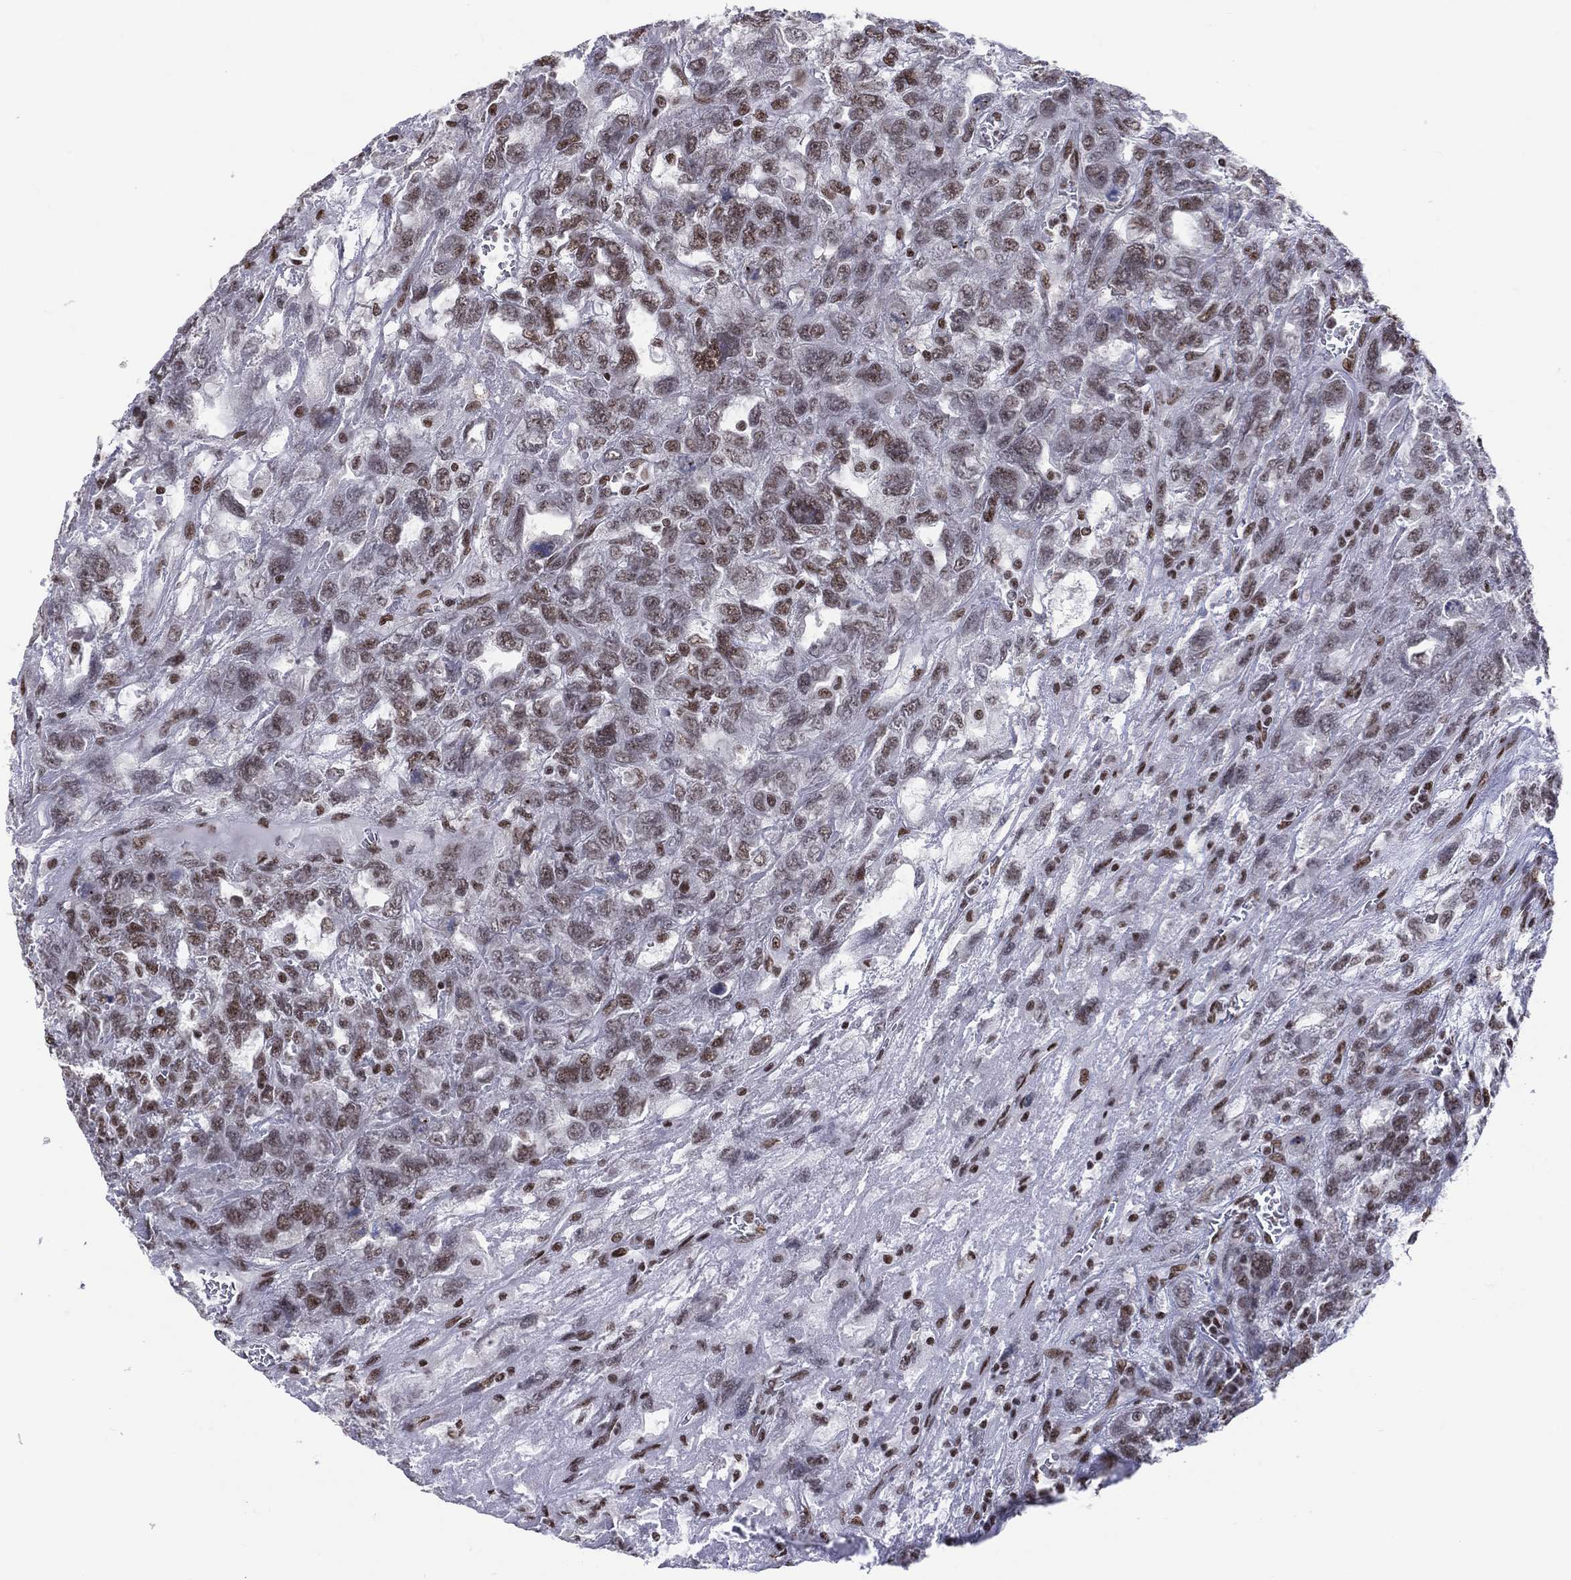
{"staining": {"intensity": "moderate", "quantity": "25%-75%", "location": "nuclear"}, "tissue": "testis cancer", "cell_type": "Tumor cells", "image_type": "cancer", "snomed": [{"axis": "morphology", "description": "Seminoma, NOS"}, {"axis": "topography", "description": "Testis"}], "caption": "Immunohistochemistry micrograph of testis cancer (seminoma) stained for a protein (brown), which shows medium levels of moderate nuclear staining in approximately 25%-75% of tumor cells.", "gene": "ZNF7", "patient": {"sex": "male", "age": 52}}